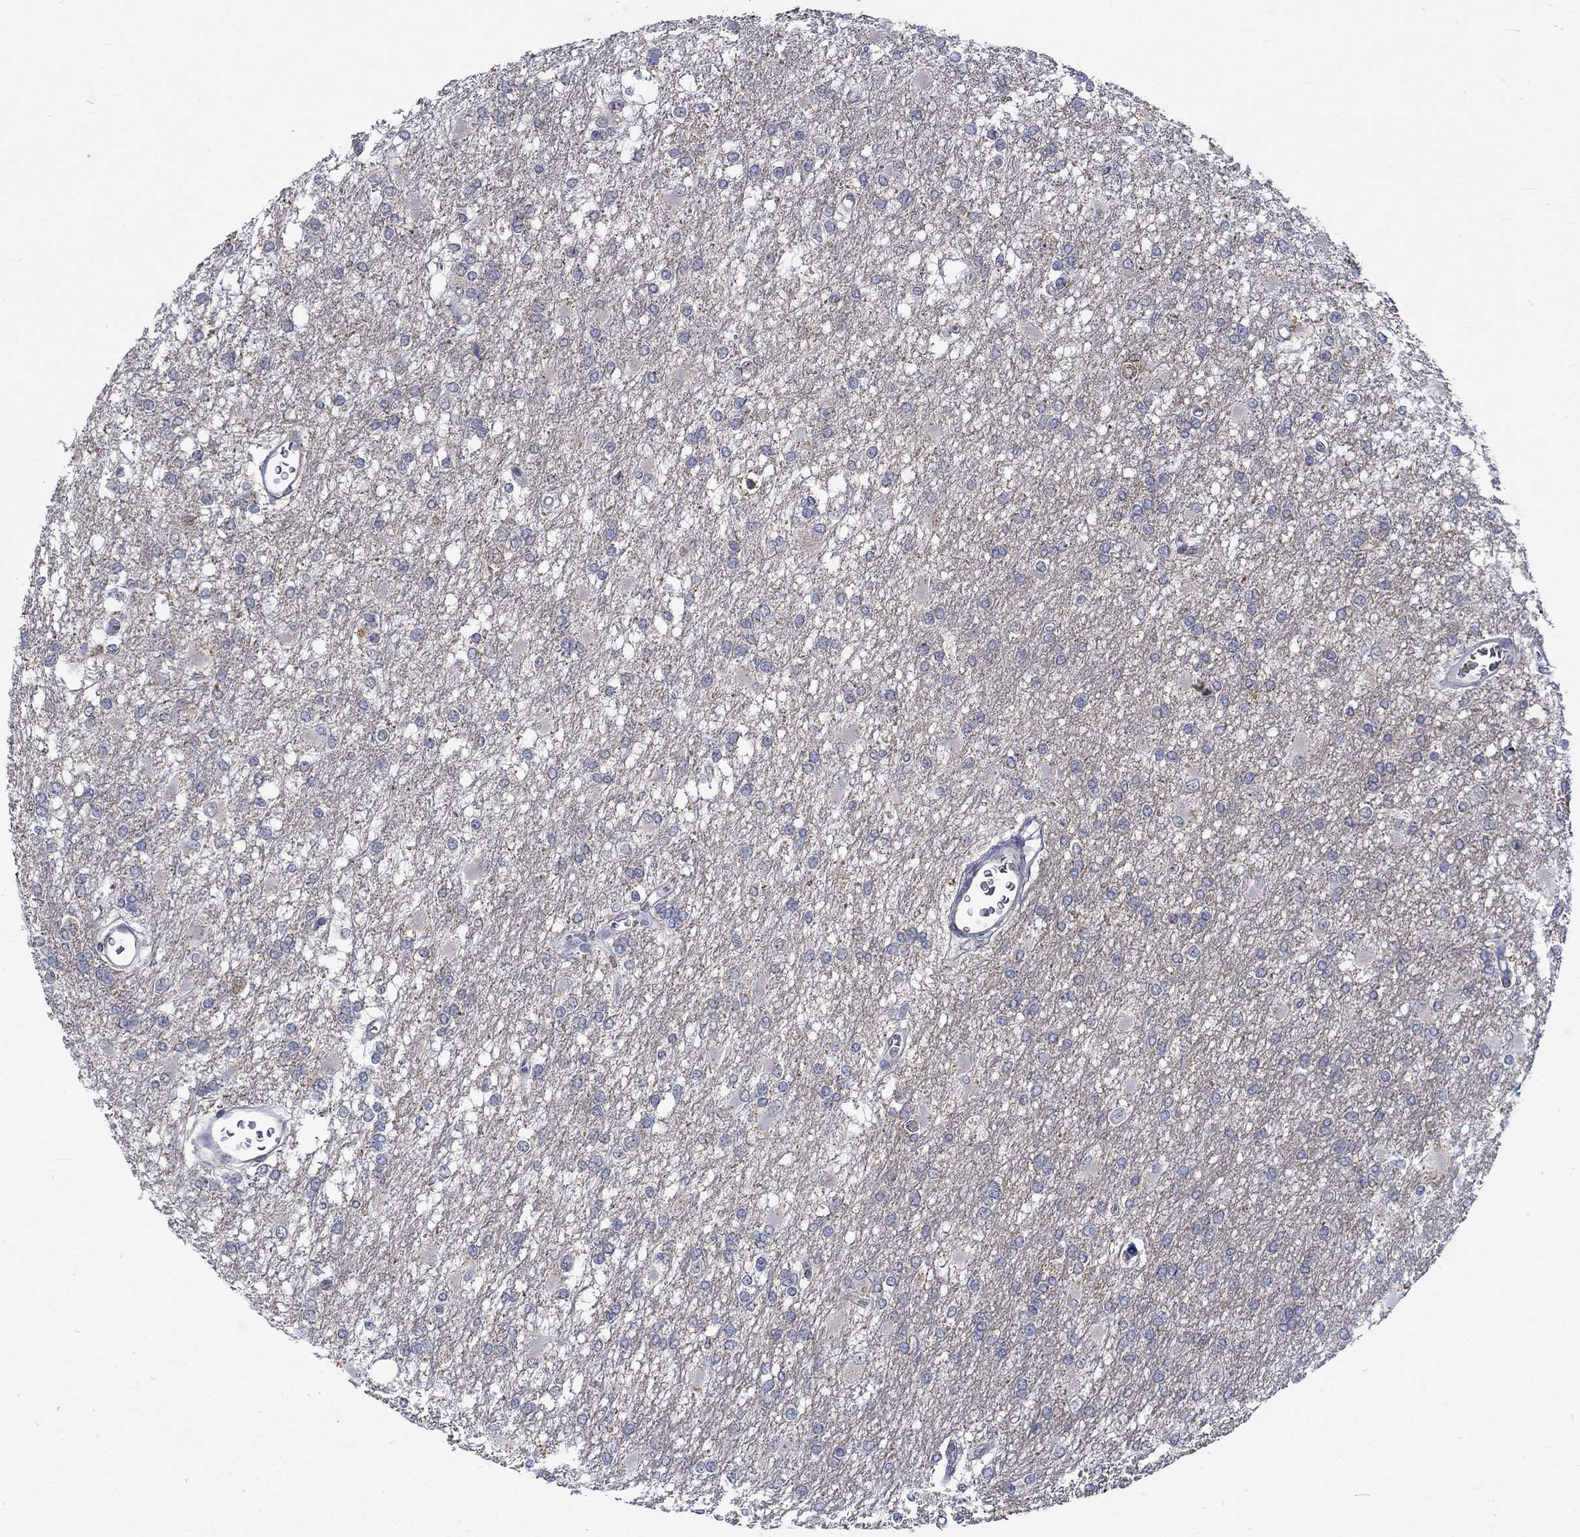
{"staining": {"intensity": "negative", "quantity": "none", "location": "none"}, "tissue": "glioma", "cell_type": "Tumor cells", "image_type": "cancer", "snomed": [{"axis": "morphology", "description": "Glioma, malignant, High grade"}, {"axis": "topography", "description": "Cerebral cortex"}], "caption": "High power microscopy image of an immunohistochemistry (IHC) micrograph of glioma, revealing no significant staining in tumor cells.", "gene": "WASF1", "patient": {"sex": "male", "age": 79}}